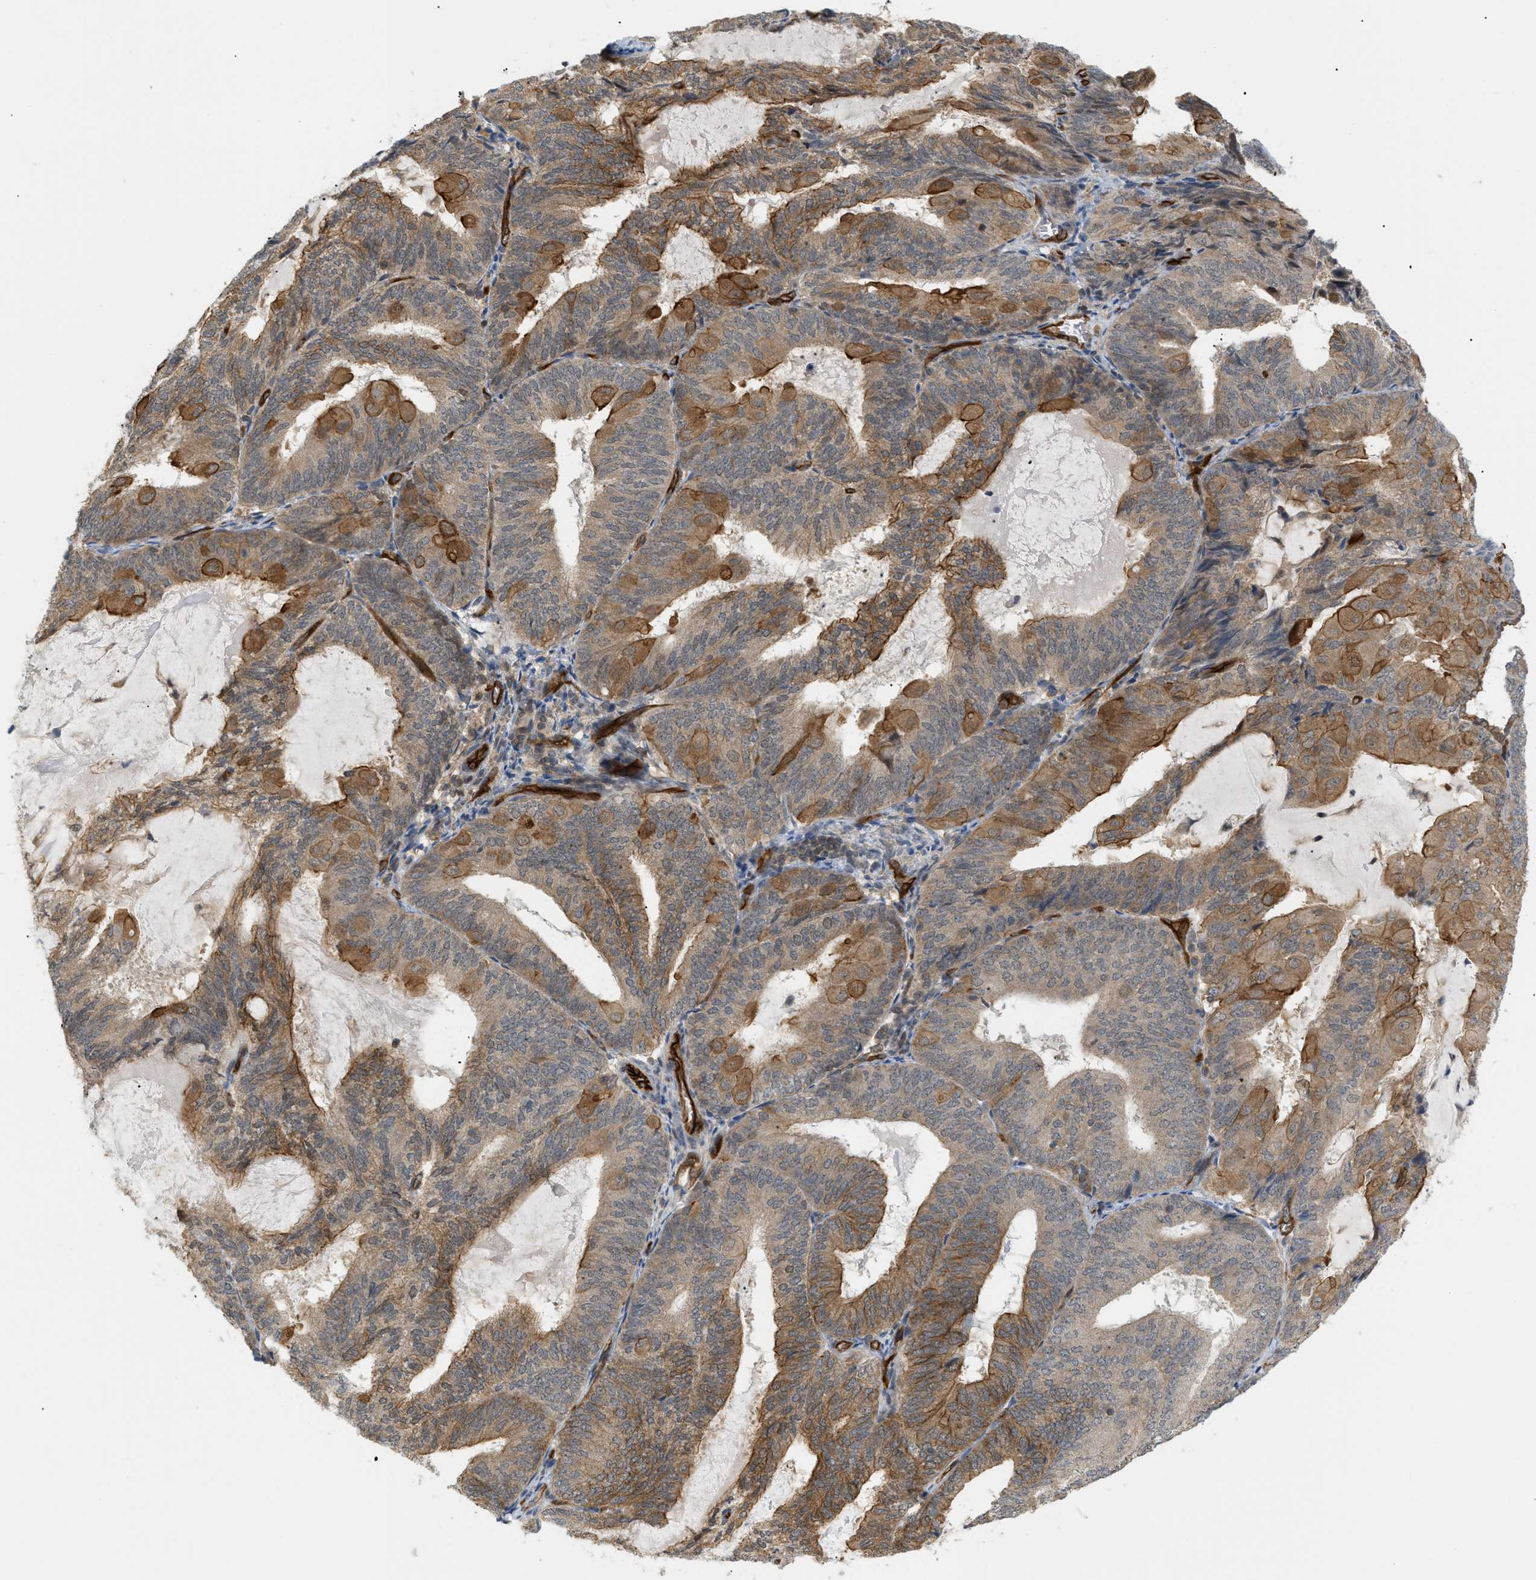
{"staining": {"intensity": "moderate", "quantity": ">75%", "location": "cytoplasmic/membranous"}, "tissue": "endometrial cancer", "cell_type": "Tumor cells", "image_type": "cancer", "snomed": [{"axis": "morphology", "description": "Adenocarcinoma, NOS"}, {"axis": "topography", "description": "Endometrium"}], "caption": "A high-resolution image shows immunohistochemistry (IHC) staining of adenocarcinoma (endometrial), which reveals moderate cytoplasmic/membranous staining in approximately >75% of tumor cells. Using DAB (3,3'-diaminobenzidine) (brown) and hematoxylin (blue) stains, captured at high magnification using brightfield microscopy.", "gene": "PALMD", "patient": {"sex": "female", "age": 81}}